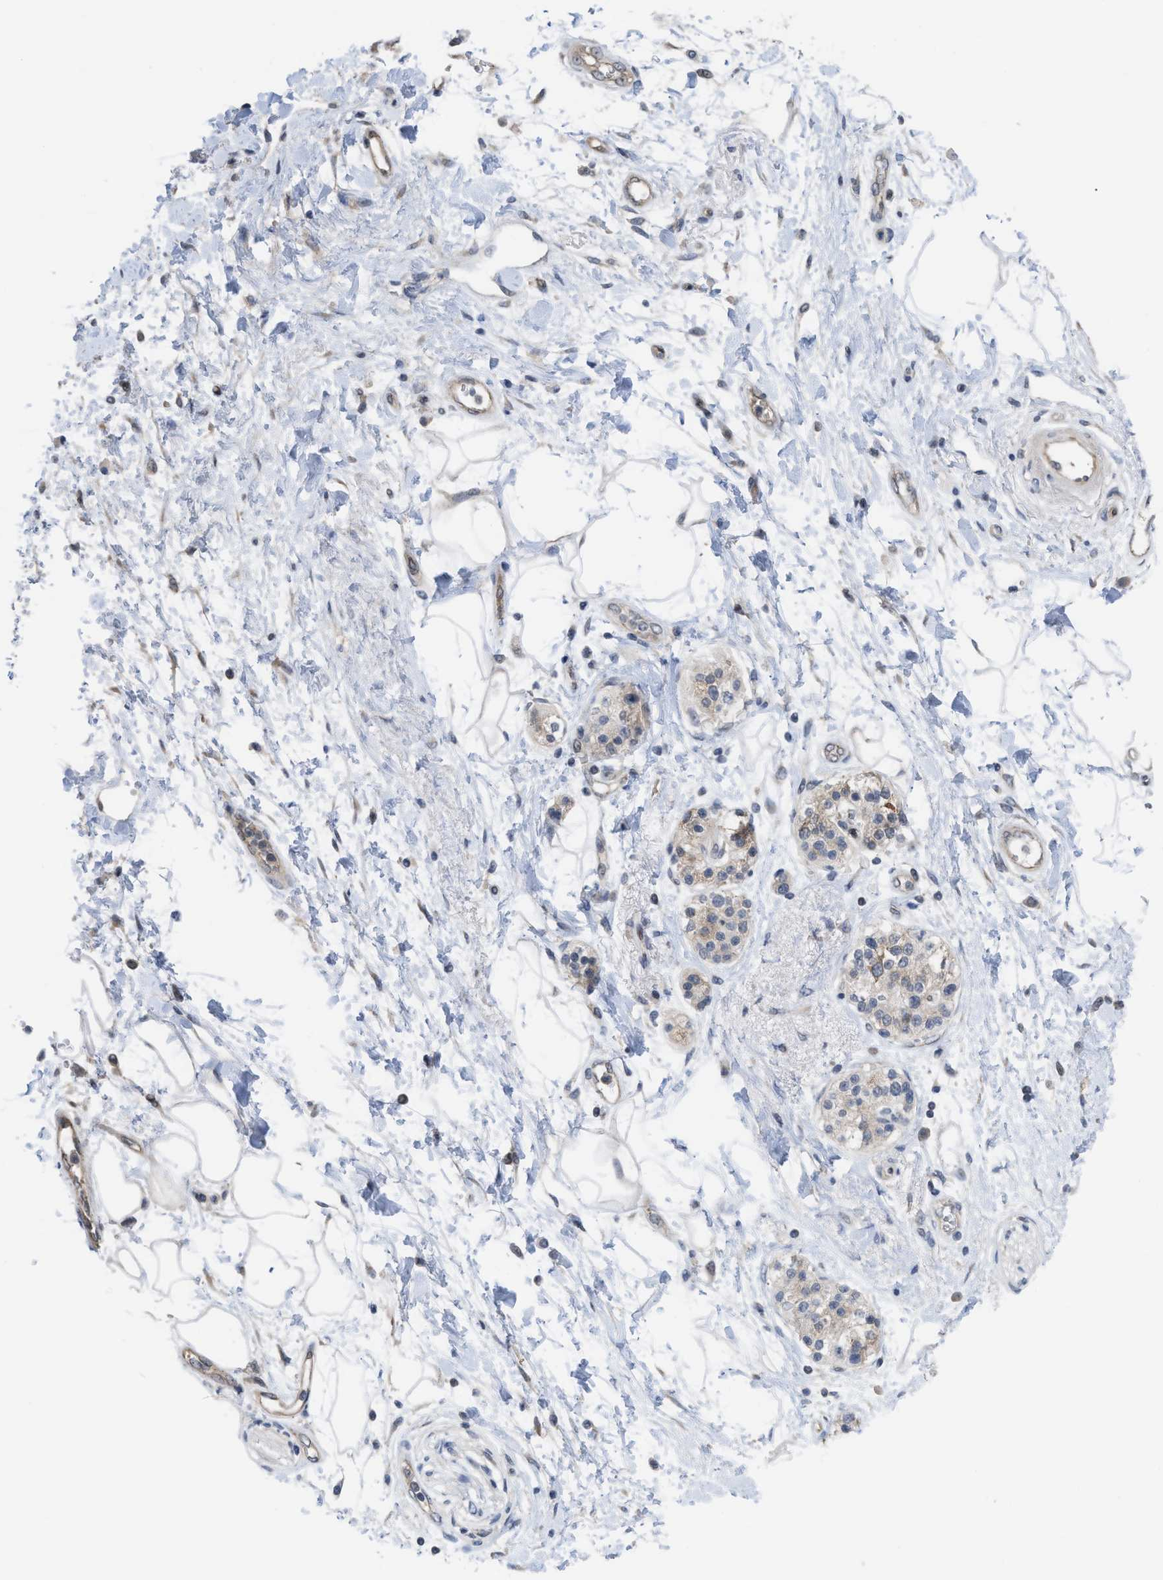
{"staining": {"intensity": "moderate", "quantity": "<25%", "location": "cytoplasmic/membranous"}, "tissue": "adipose tissue", "cell_type": "Adipocytes", "image_type": "normal", "snomed": [{"axis": "morphology", "description": "Normal tissue, NOS"}, {"axis": "morphology", "description": "Adenocarcinoma, NOS"}, {"axis": "topography", "description": "Duodenum"}, {"axis": "topography", "description": "Peripheral nerve tissue"}], "caption": "Protein staining displays moderate cytoplasmic/membranous expression in approximately <25% of adipocytes in normal adipose tissue. The staining was performed using DAB, with brown indicating positive protein expression. Nuclei are stained blue with hematoxylin.", "gene": "LDAF1", "patient": {"sex": "female", "age": 60}}